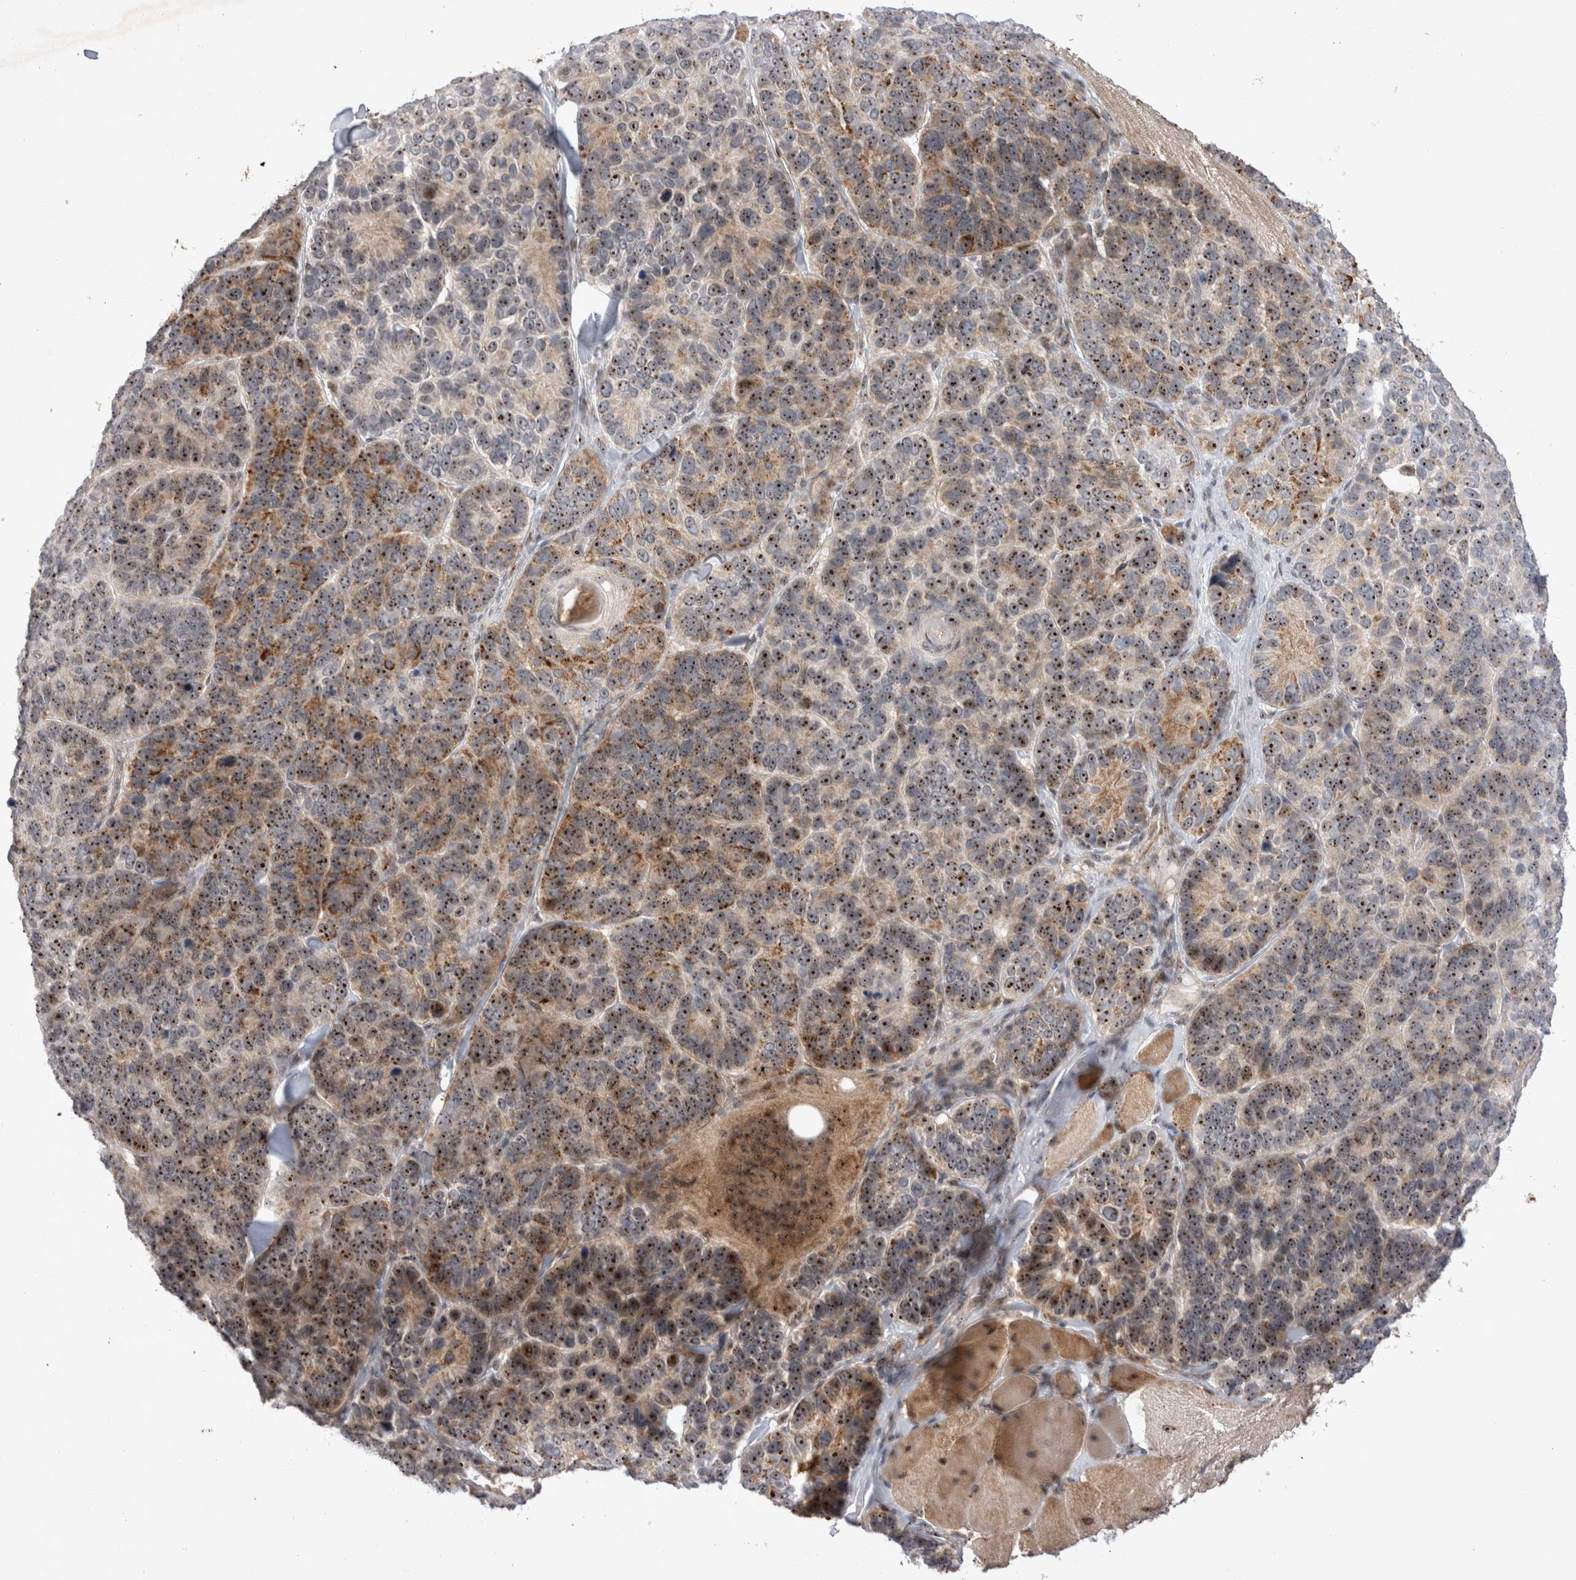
{"staining": {"intensity": "strong", "quantity": ">75%", "location": "nuclear"}, "tissue": "skin cancer", "cell_type": "Tumor cells", "image_type": "cancer", "snomed": [{"axis": "morphology", "description": "Basal cell carcinoma"}, {"axis": "topography", "description": "Skin"}], "caption": "Protein expression analysis of human skin cancer (basal cell carcinoma) reveals strong nuclear staining in approximately >75% of tumor cells.", "gene": "STK11", "patient": {"sex": "male", "age": 62}}